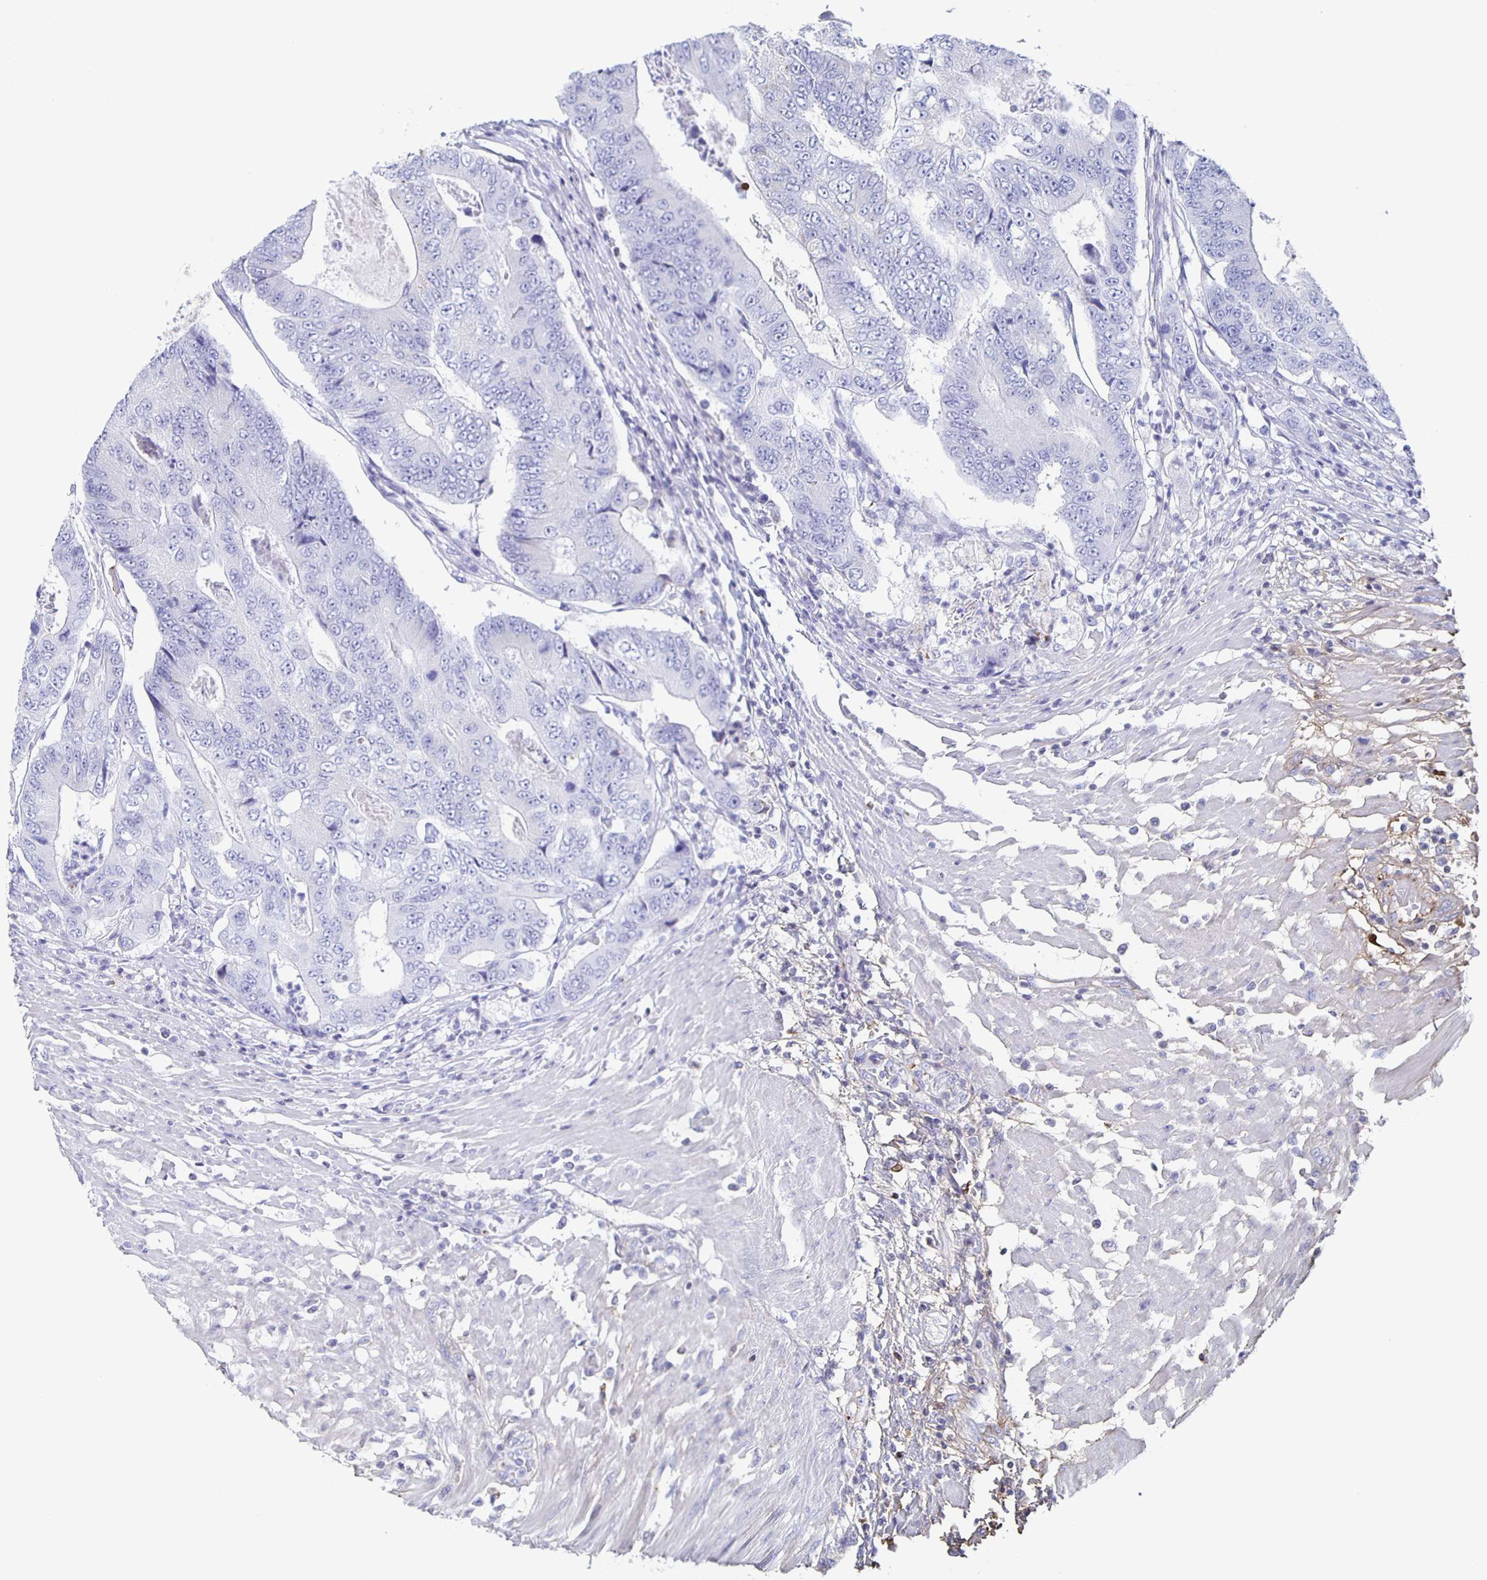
{"staining": {"intensity": "negative", "quantity": "none", "location": "none"}, "tissue": "colorectal cancer", "cell_type": "Tumor cells", "image_type": "cancer", "snomed": [{"axis": "morphology", "description": "Adenocarcinoma, NOS"}, {"axis": "topography", "description": "Colon"}], "caption": "This is an immunohistochemistry photomicrograph of colorectal adenocarcinoma. There is no expression in tumor cells.", "gene": "FGA", "patient": {"sex": "female", "age": 48}}